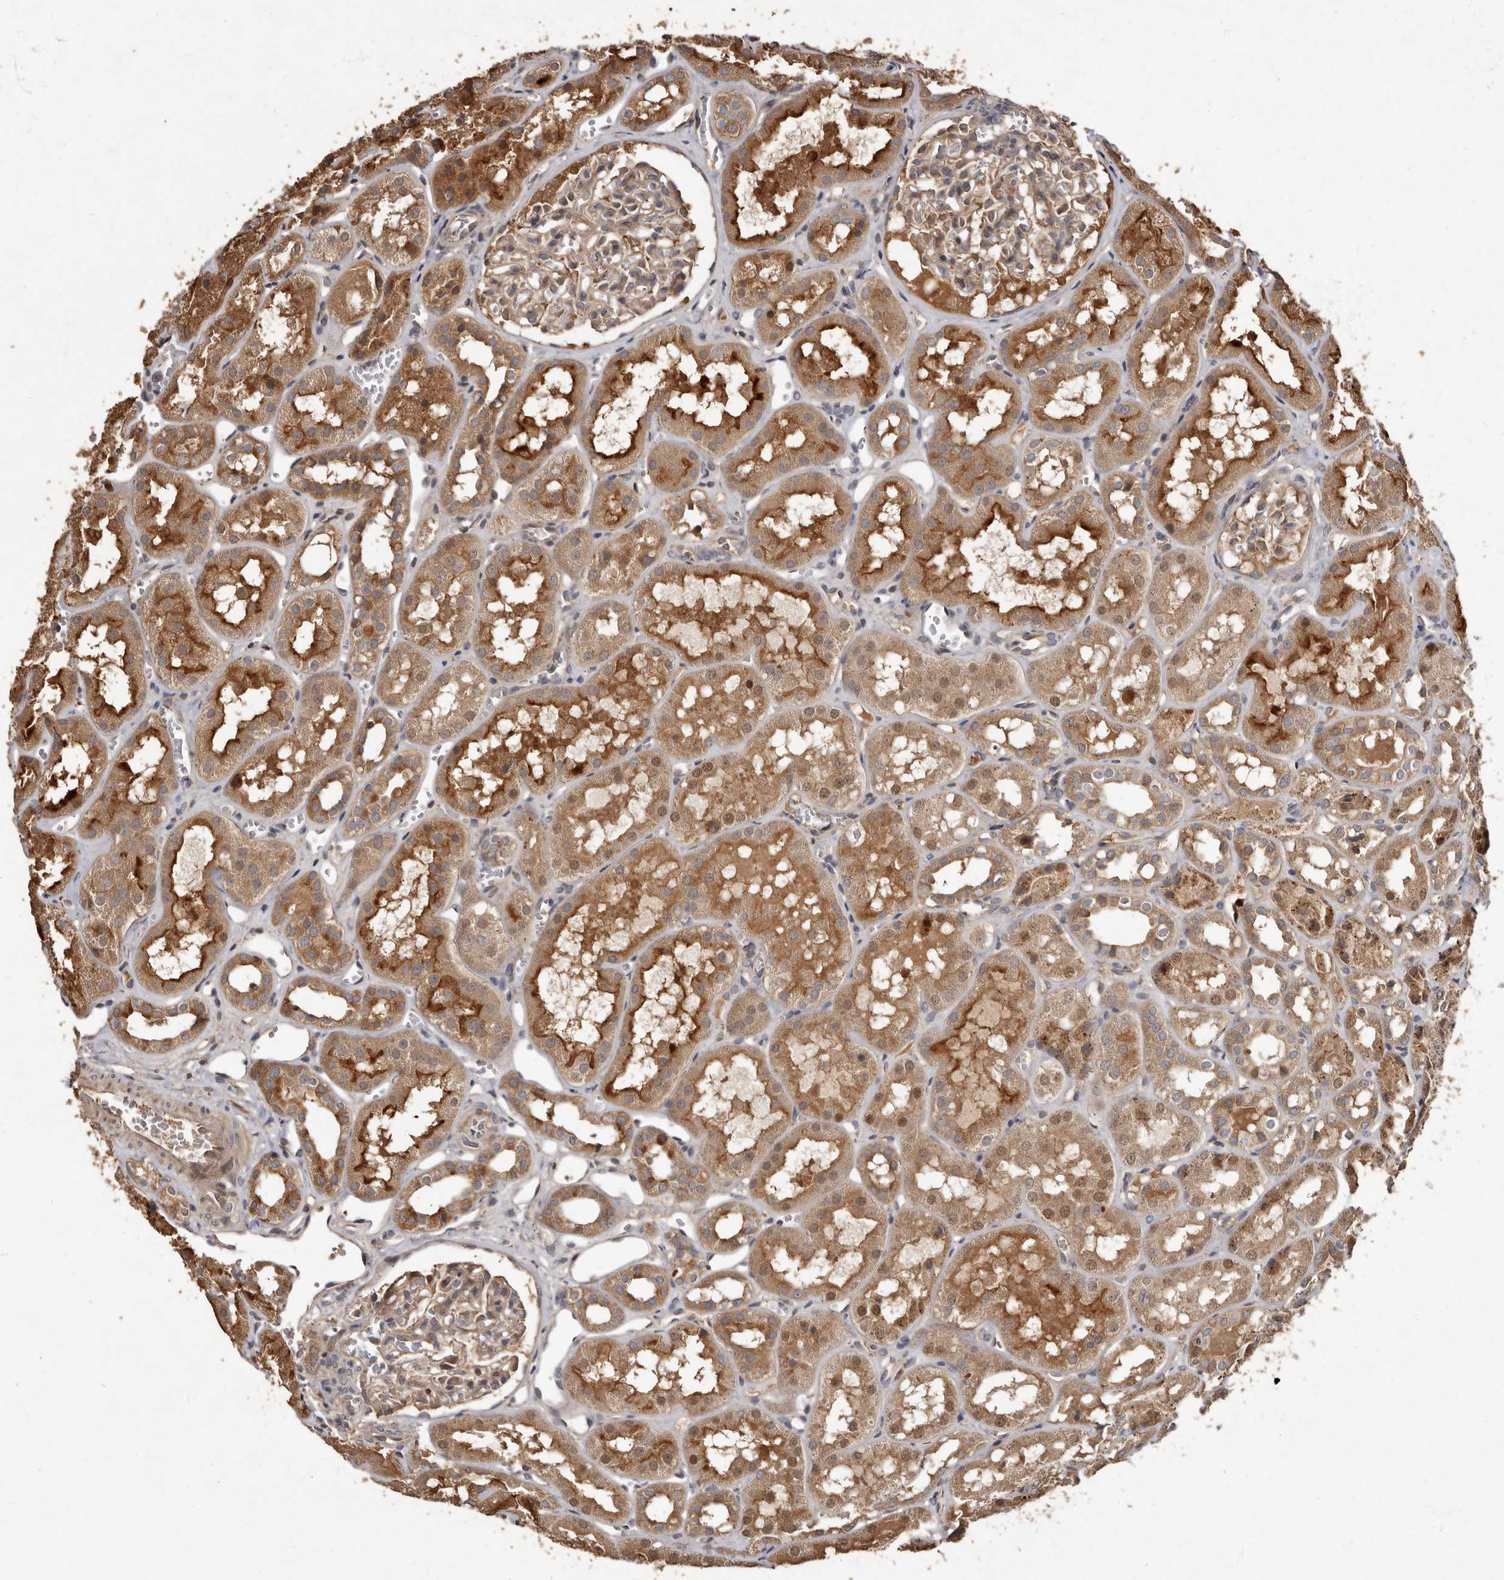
{"staining": {"intensity": "weak", "quantity": "25%-75%", "location": "cytoplasmic/membranous"}, "tissue": "kidney", "cell_type": "Cells in glomeruli", "image_type": "normal", "snomed": [{"axis": "morphology", "description": "Normal tissue, NOS"}, {"axis": "topography", "description": "Kidney"}], "caption": "A low amount of weak cytoplasmic/membranous expression is appreciated in approximately 25%-75% of cells in glomeruli in normal kidney.", "gene": "KIF26B", "patient": {"sex": "male", "age": 16}}